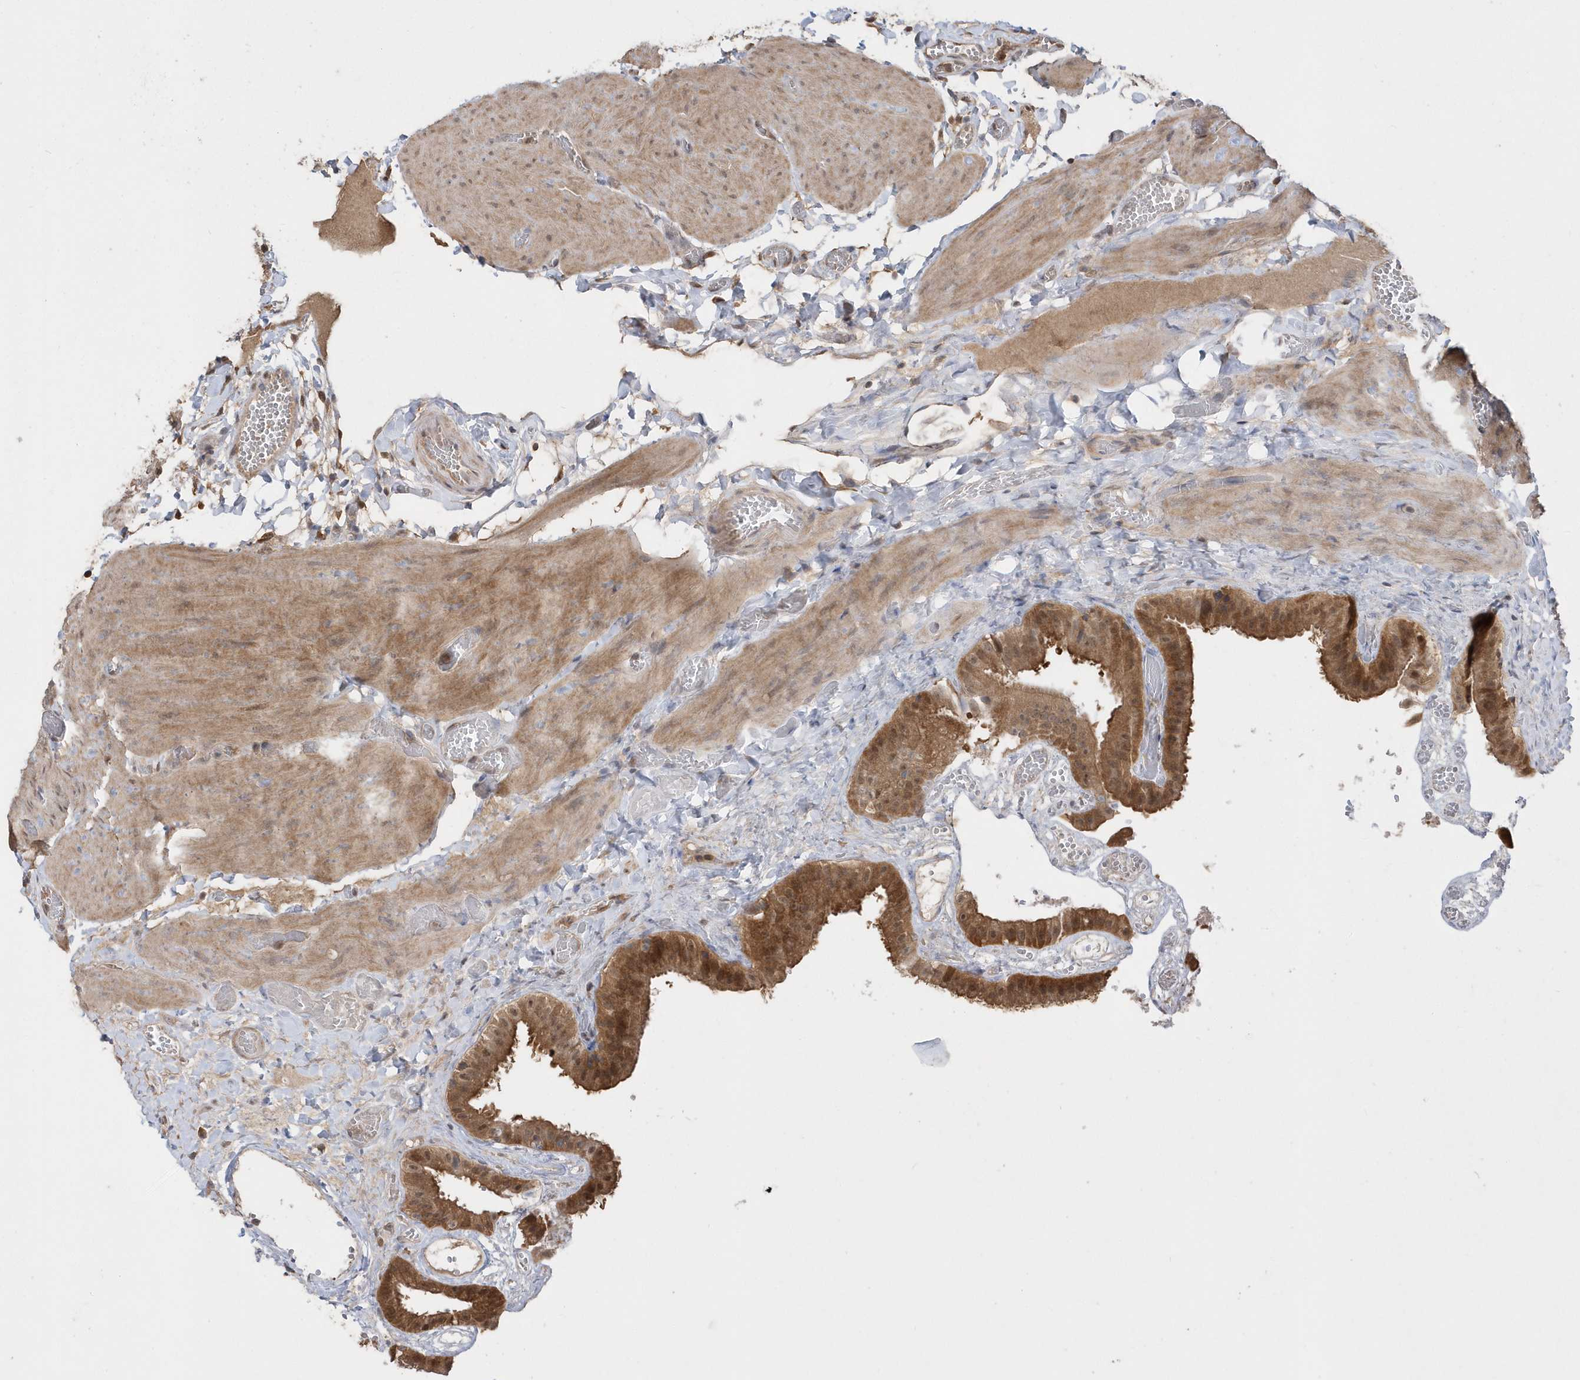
{"staining": {"intensity": "moderate", "quantity": ">75%", "location": "cytoplasmic/membranous,nuclear"}, "tissue": "gallbladder", "cell_type": "Glandular cells", "image_type": "normal", "snomed": [{"axis": "morphology", "description": "Normal tissue, NOS"}, {"axis": "topography", "description": "Gallbladder"}], "caption": "Protein staining reveals moderate cytoplasmic/membranous,nuclear staining in approximately >75% of glandular cells in unremarkable gallbladder. Using DAB (brown) and hematoxylin (blue) stains, captured at high magnification using brightfield microscopy.", "gene": "RPEL1", "patient": {"sex": "female", "age": 64}}